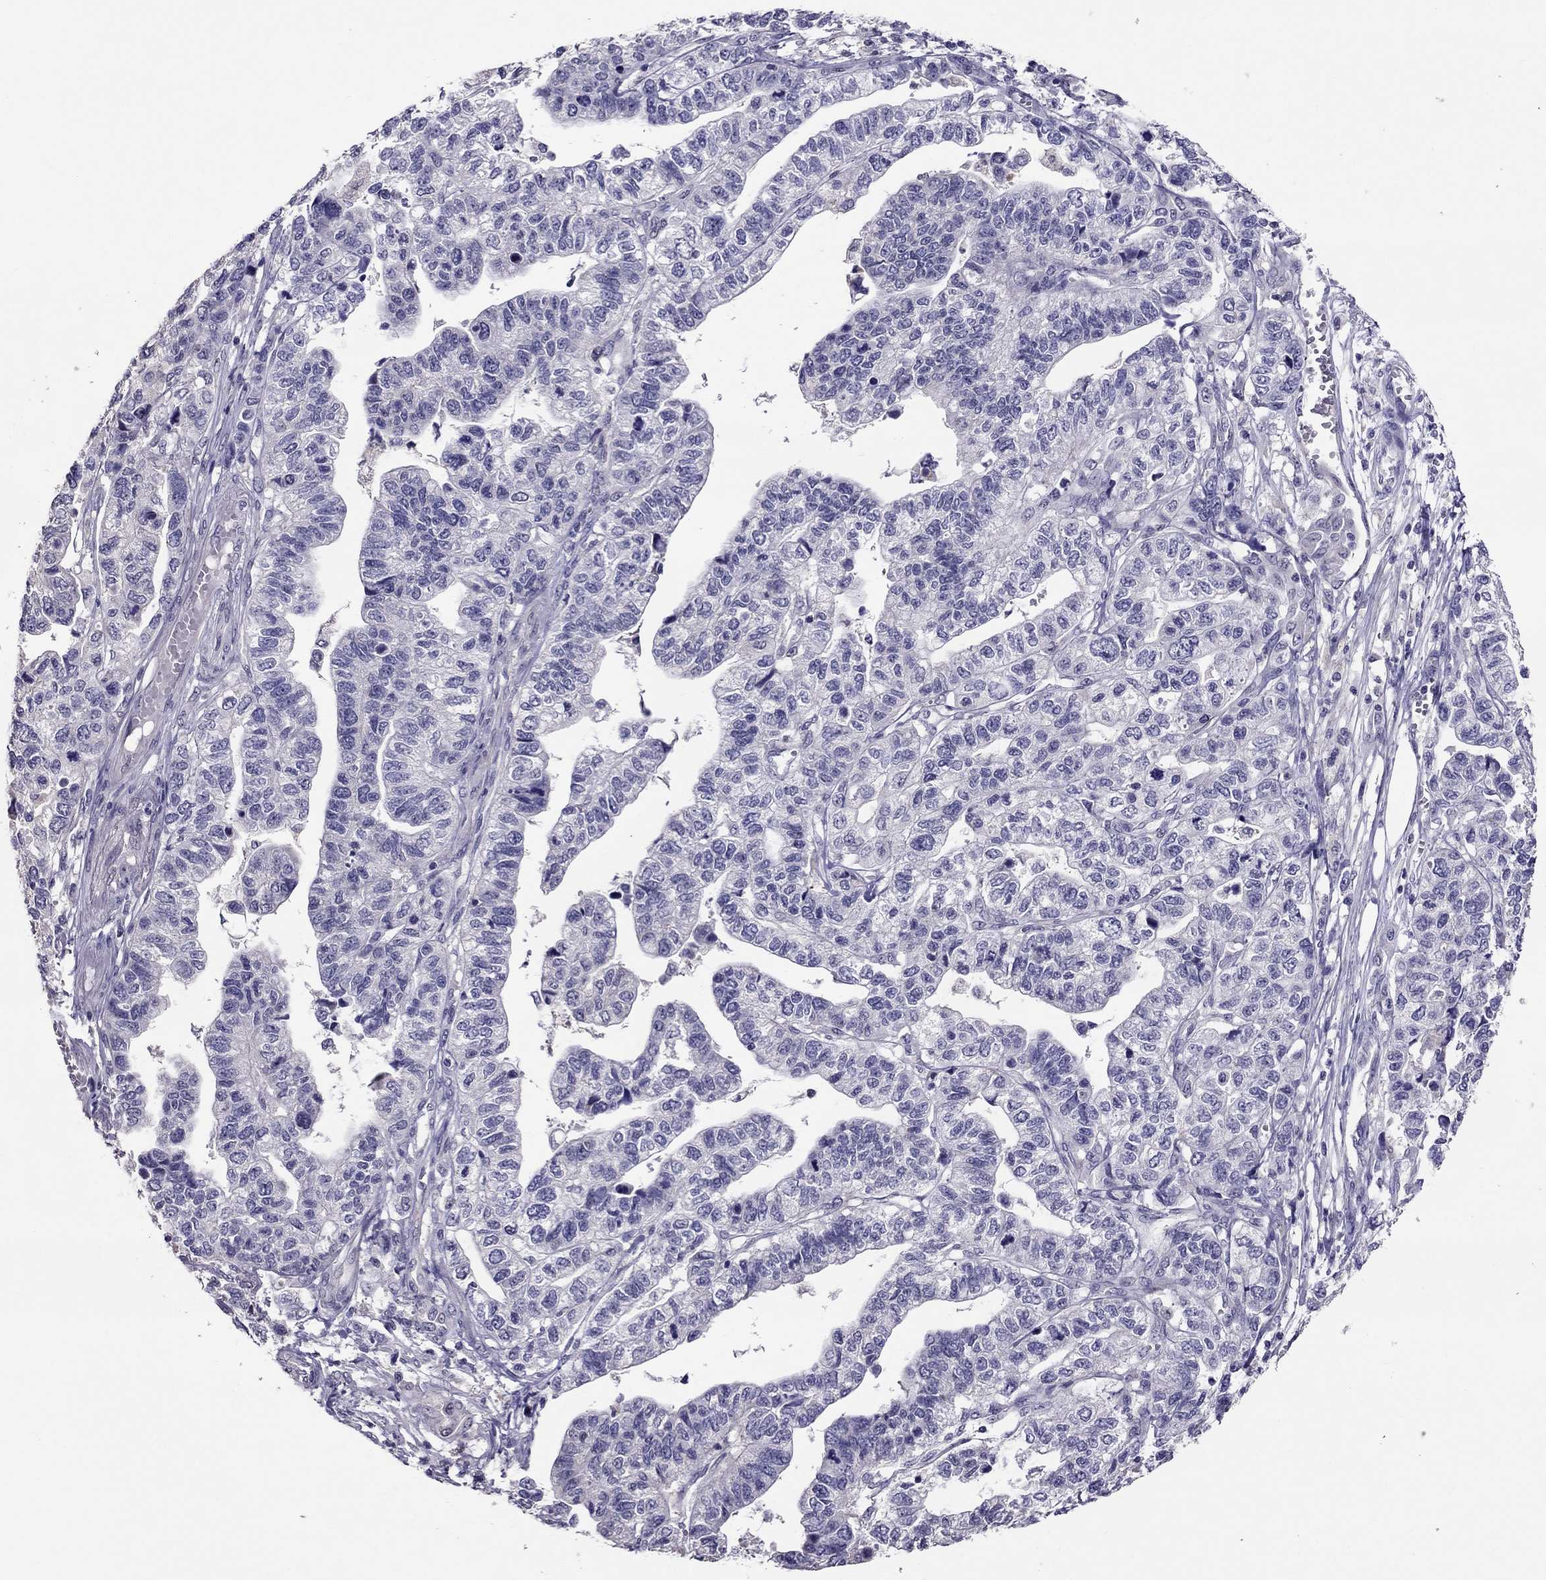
{"staining": {"intensity": "negative", "quantity": "none", "location": "none"}, "tissue": "stomach cancer", "cell_type": "Tumor cells", "image_type": "cancer", "snomed": [{"axis": "morphology", "description": "Adenocarcinoma, NOS"}, {"axis": "topography", "description": "Stomach, upper"}], "caption": "Immunohistochemistry of adenocarcinoma (stomach) displays no staining in tumor cells. (Stains: DAB (3,3'-diaminobenzidine) immunohistochemistry (IHC) with hematoxylin counter stain, Microscopy: brightfield microscopy at high magnification).", "gene": "LRRC46", "patient": {"sex": "female", "age": 67}}